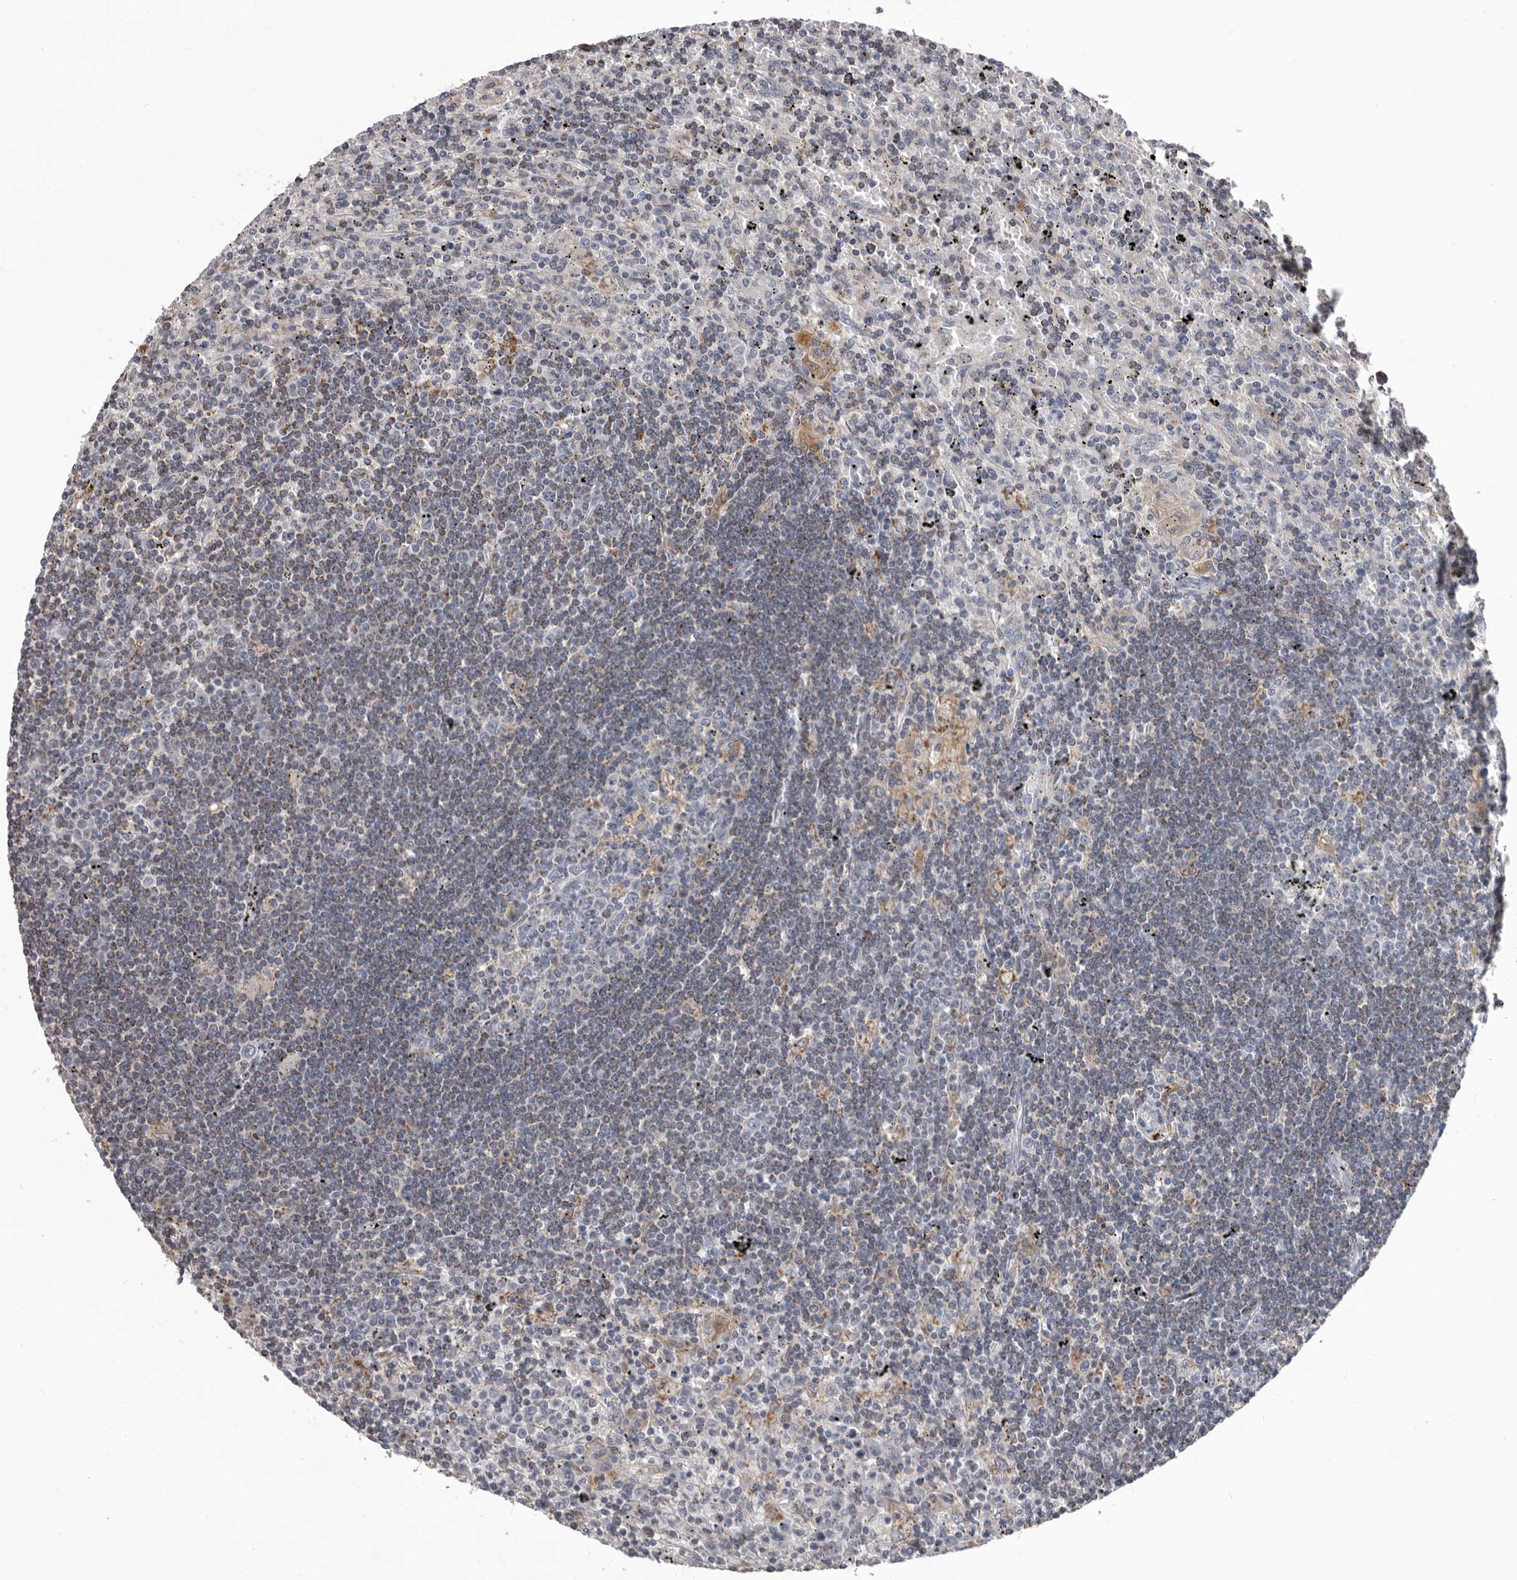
{"staining": {"intensity": "negative", "quantity": "none", "location": "none"}, "tissue": "lymphoma", "cell_type": "Tumor cells", "image_type": "cancer", "snomed": [{"axis": "morphology", "description": "Malignant lymphoma, non-Hodgkin's type, Low grade"}, {"axis": "topography", "description": "Spleen"}], "caption": "Lymphoma was stained to show a protein in brown. There is no significant staining in tumor cells. (Brightfield microscopy of DAB (3,3'-diaminobenzidine) immunohistochemistry at high magnification).", "gene": "ALDH5A1", "patient": {"sex": "male", "age": 76}}